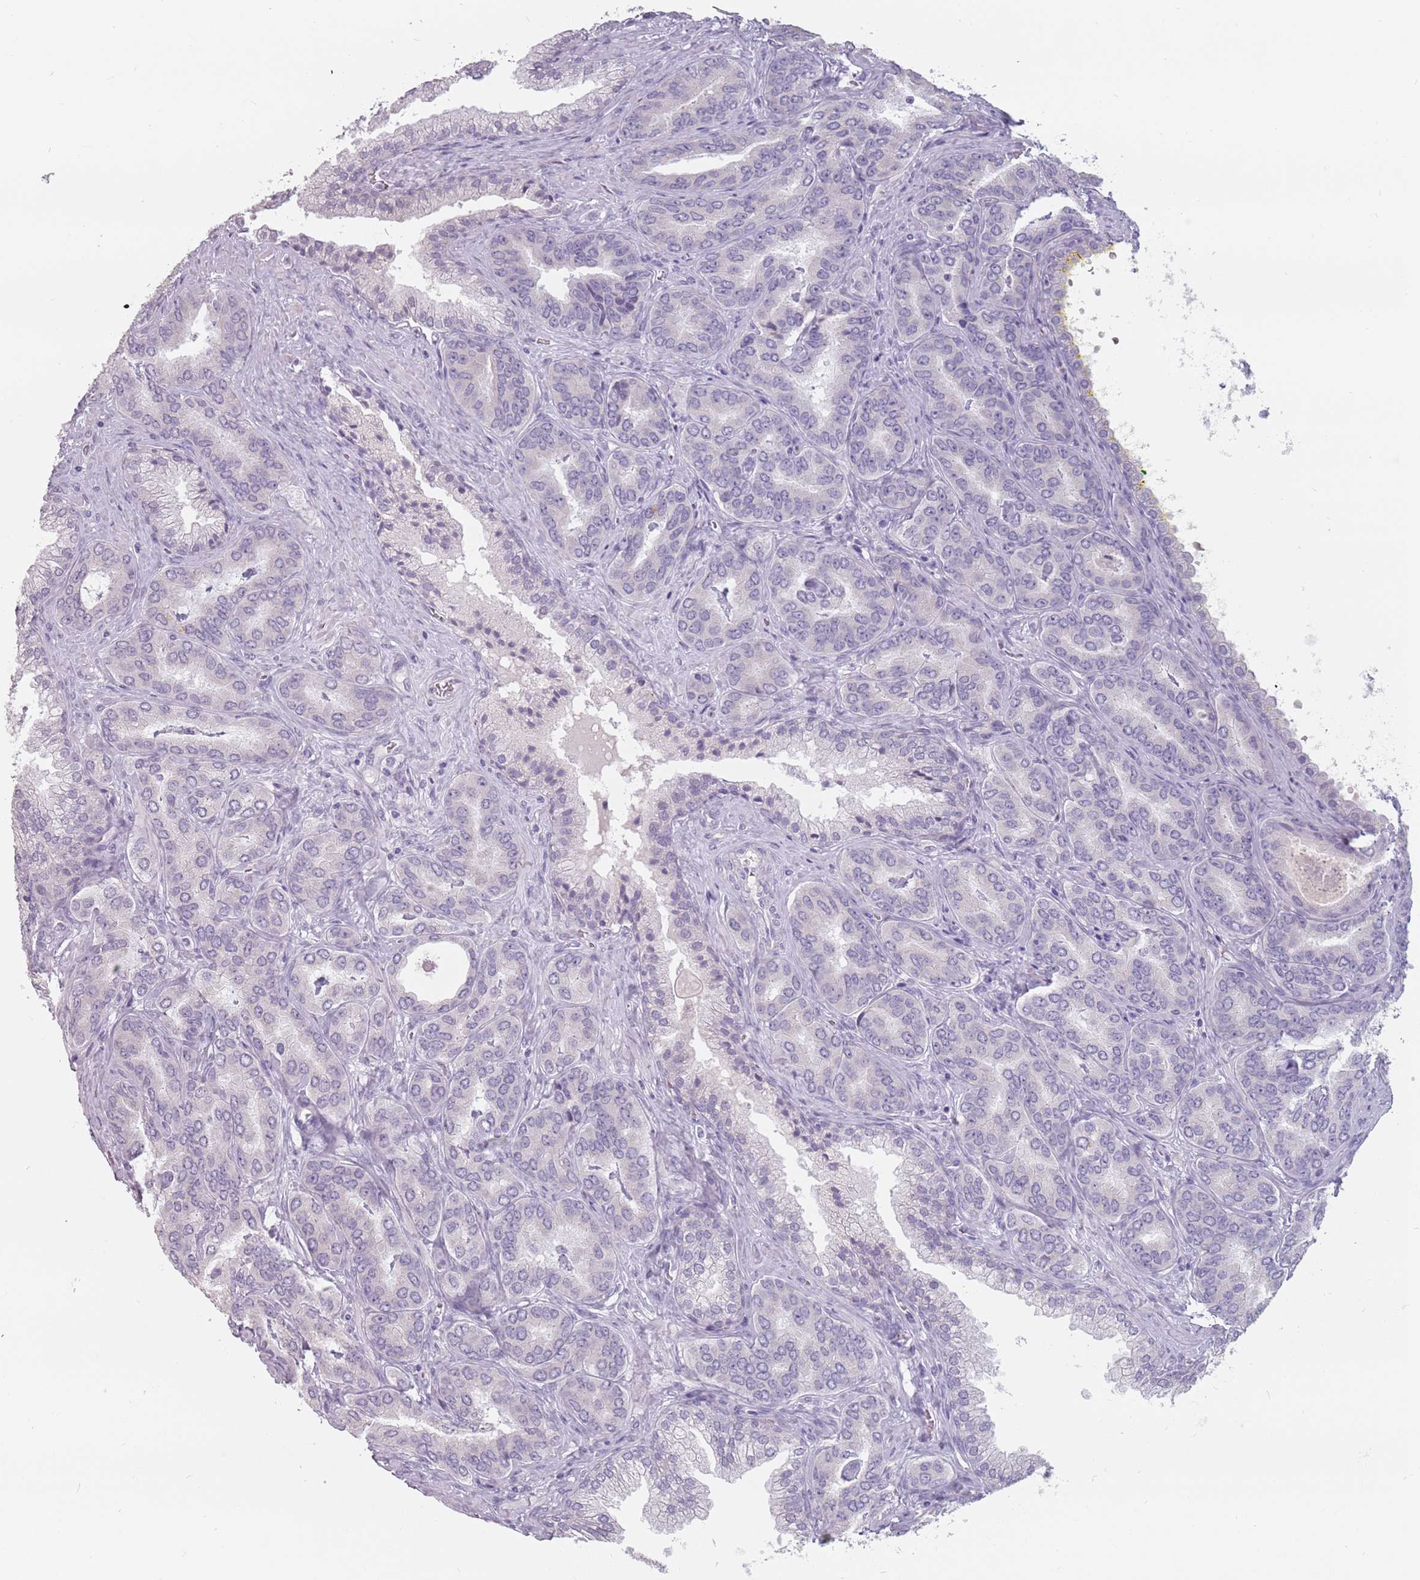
{"staining": {"intensity": "negative", "quantity": "none", "location": "none"}, "tissue": "prostate cancer", "cell_type": "Tumor cells", "image_type": "cancer", "snomed": [{"axis": "morphology", "description": "Adenocarcinoma, High grade"}, {"axis": "topography", "description": "Prostate"}], "caption": "An immunohistochemistry (IHC) histopathology image of adenocarcinoma (high-grade) (prostate) is shown. There is no staining in tumor cells of adenocarcinoma (high-grade) (prostate).", "gene": "CEP19", "patient": {"sex": "male", "age": 72}}